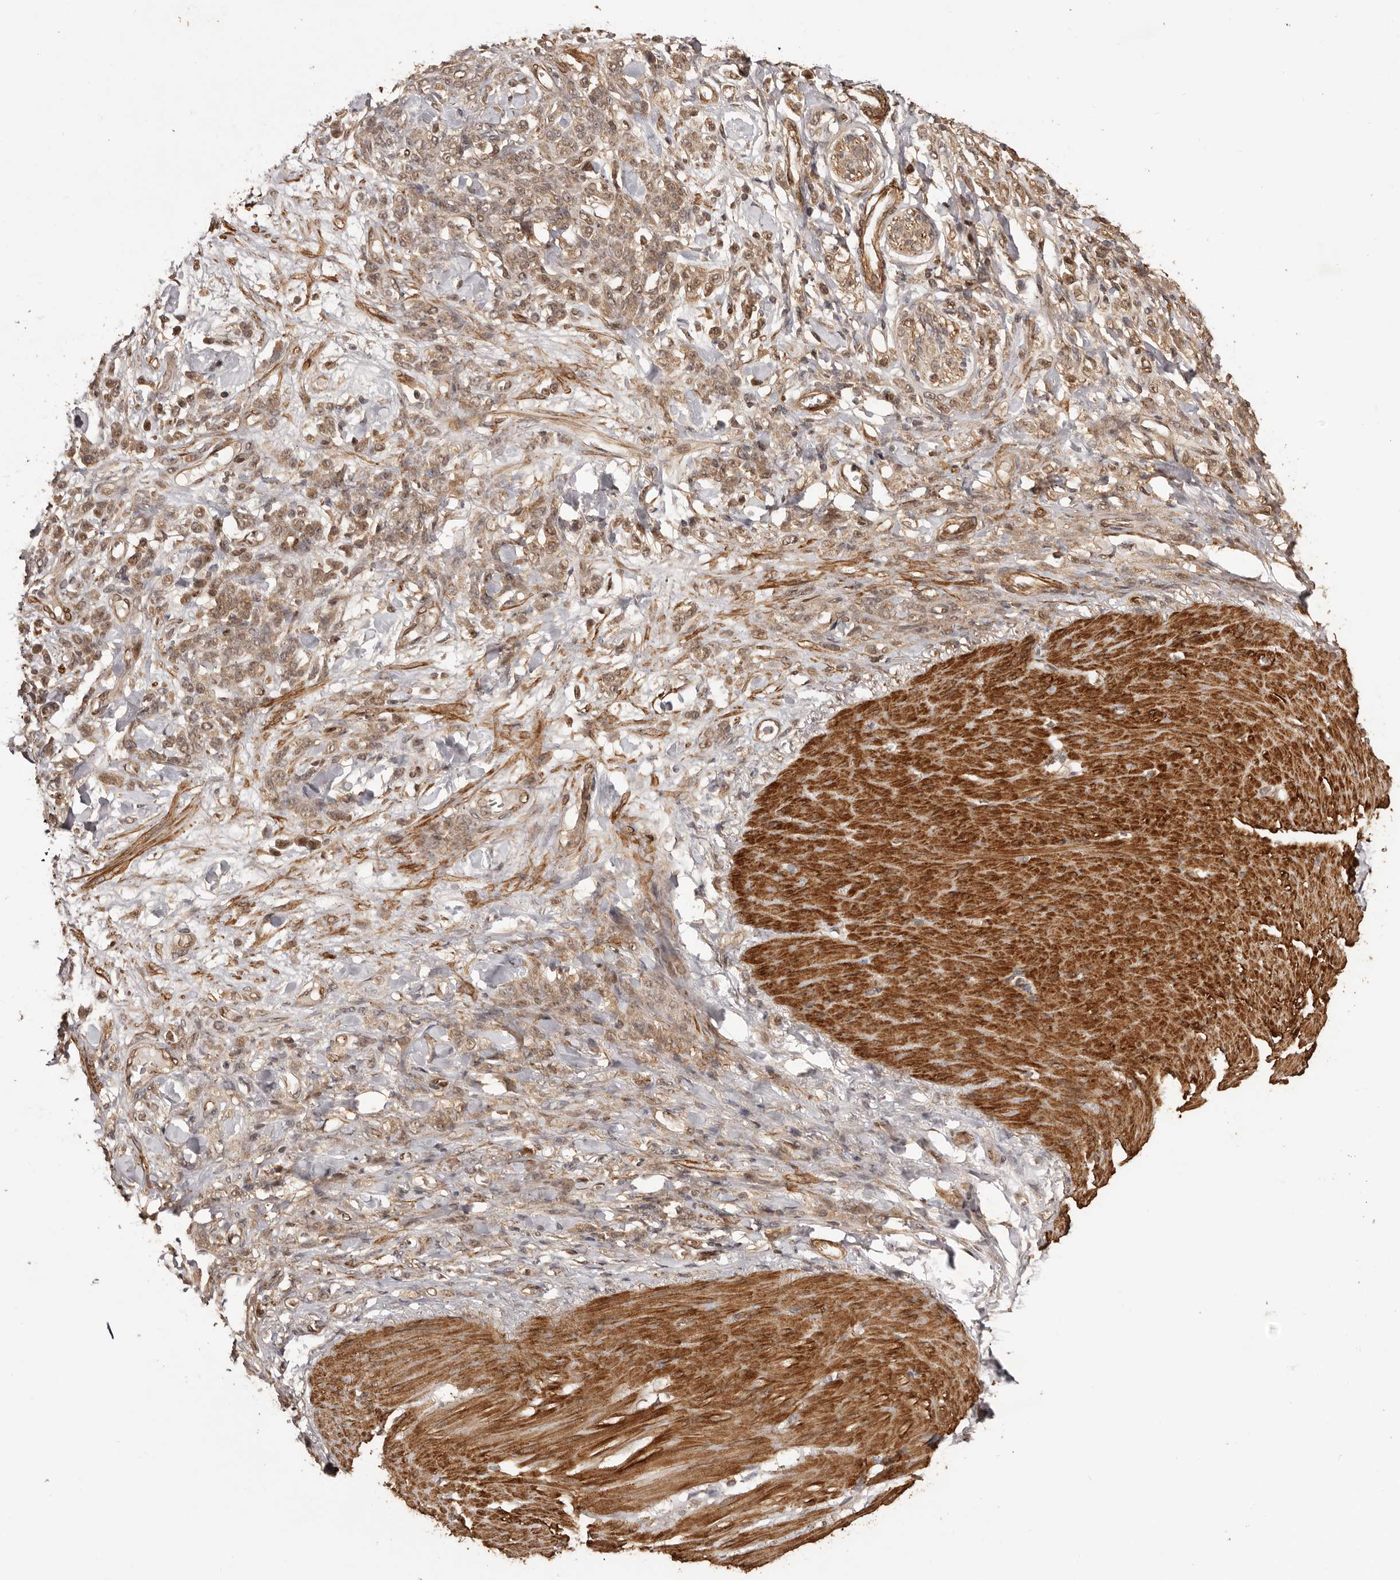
{"staining": {"intensity": "weak", "quantity": ">75%", "location": "cytoplasmic/membranous"}, "tissue": "stomach cancer", "cell_type": "Tumor cells", "image_type": "cancer", "snomed": [{"axis": "morphology", "description": "Normal tissue, NOS"}, {"axis": "morphology", "description": "Adenocarcinoma, NOS"}, {"axis": "topography", "description": "Stomach"}], "caption": "Immunohistochemical staining of human stomach cancer (adenocarcinoma) demonstrates low levels of weak cytoplasmic/membranous protein expression in approximately >75% of tumor cells.", "gene": "UBR2", "patient": {"sex": "male", "age": 82}}